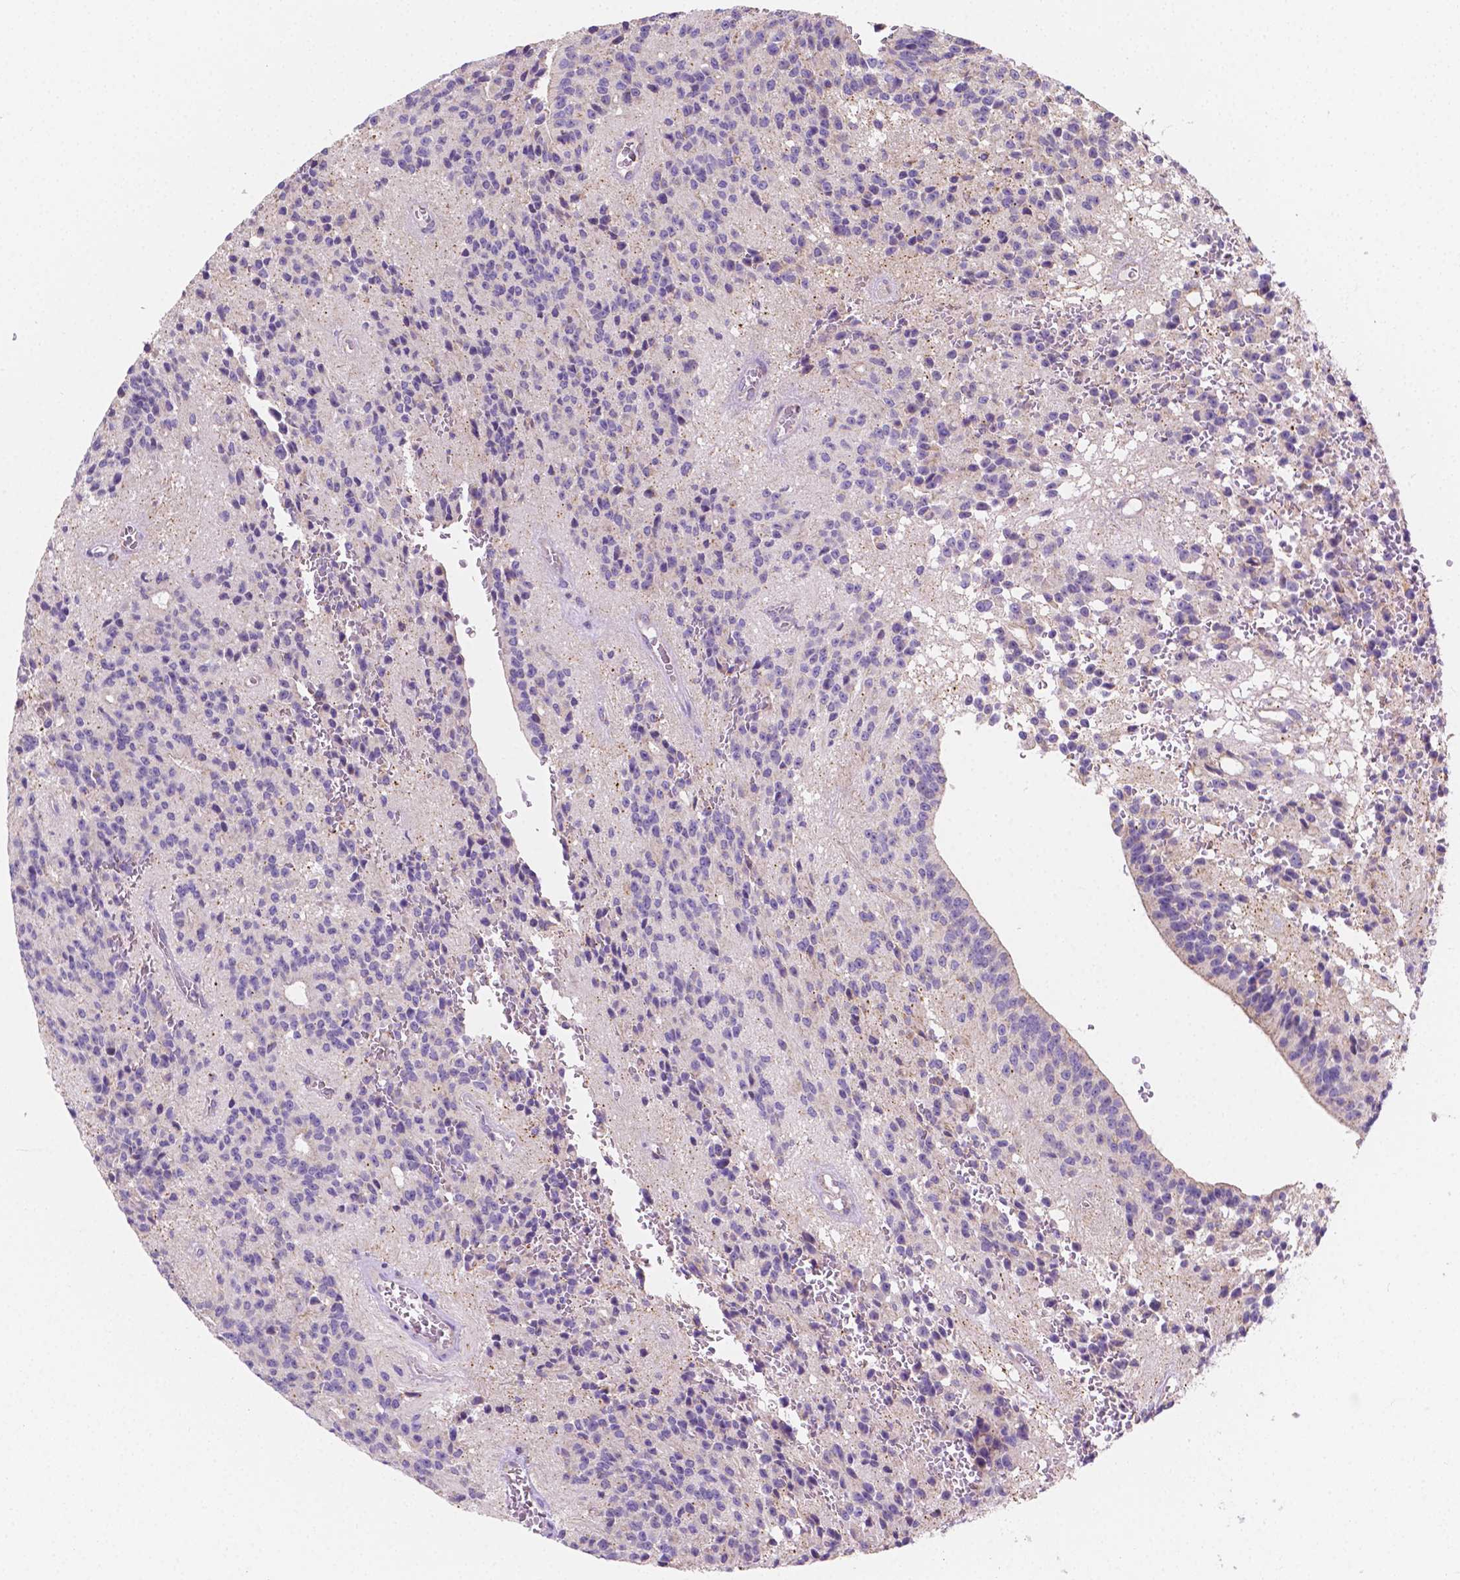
{"staining": {"intensity": "negative", "quantity": "none", "location": "none"}, "tissue": "glioma", "cell_type": "Tumor cells", "image_type": "cancer", "snomed": [{"axis": "morphology", "description": "Glioma, malignant, Low grade"}, {"axis": "topography", "description": "Brain"}], "caption": "Tumor cells show no significant staining in malignant low-grade glioma. (DAB immunohistochemistry (IHC), high magnification).", "gene": "SGTB", "patient": {"sex": "male", "age": 31}}